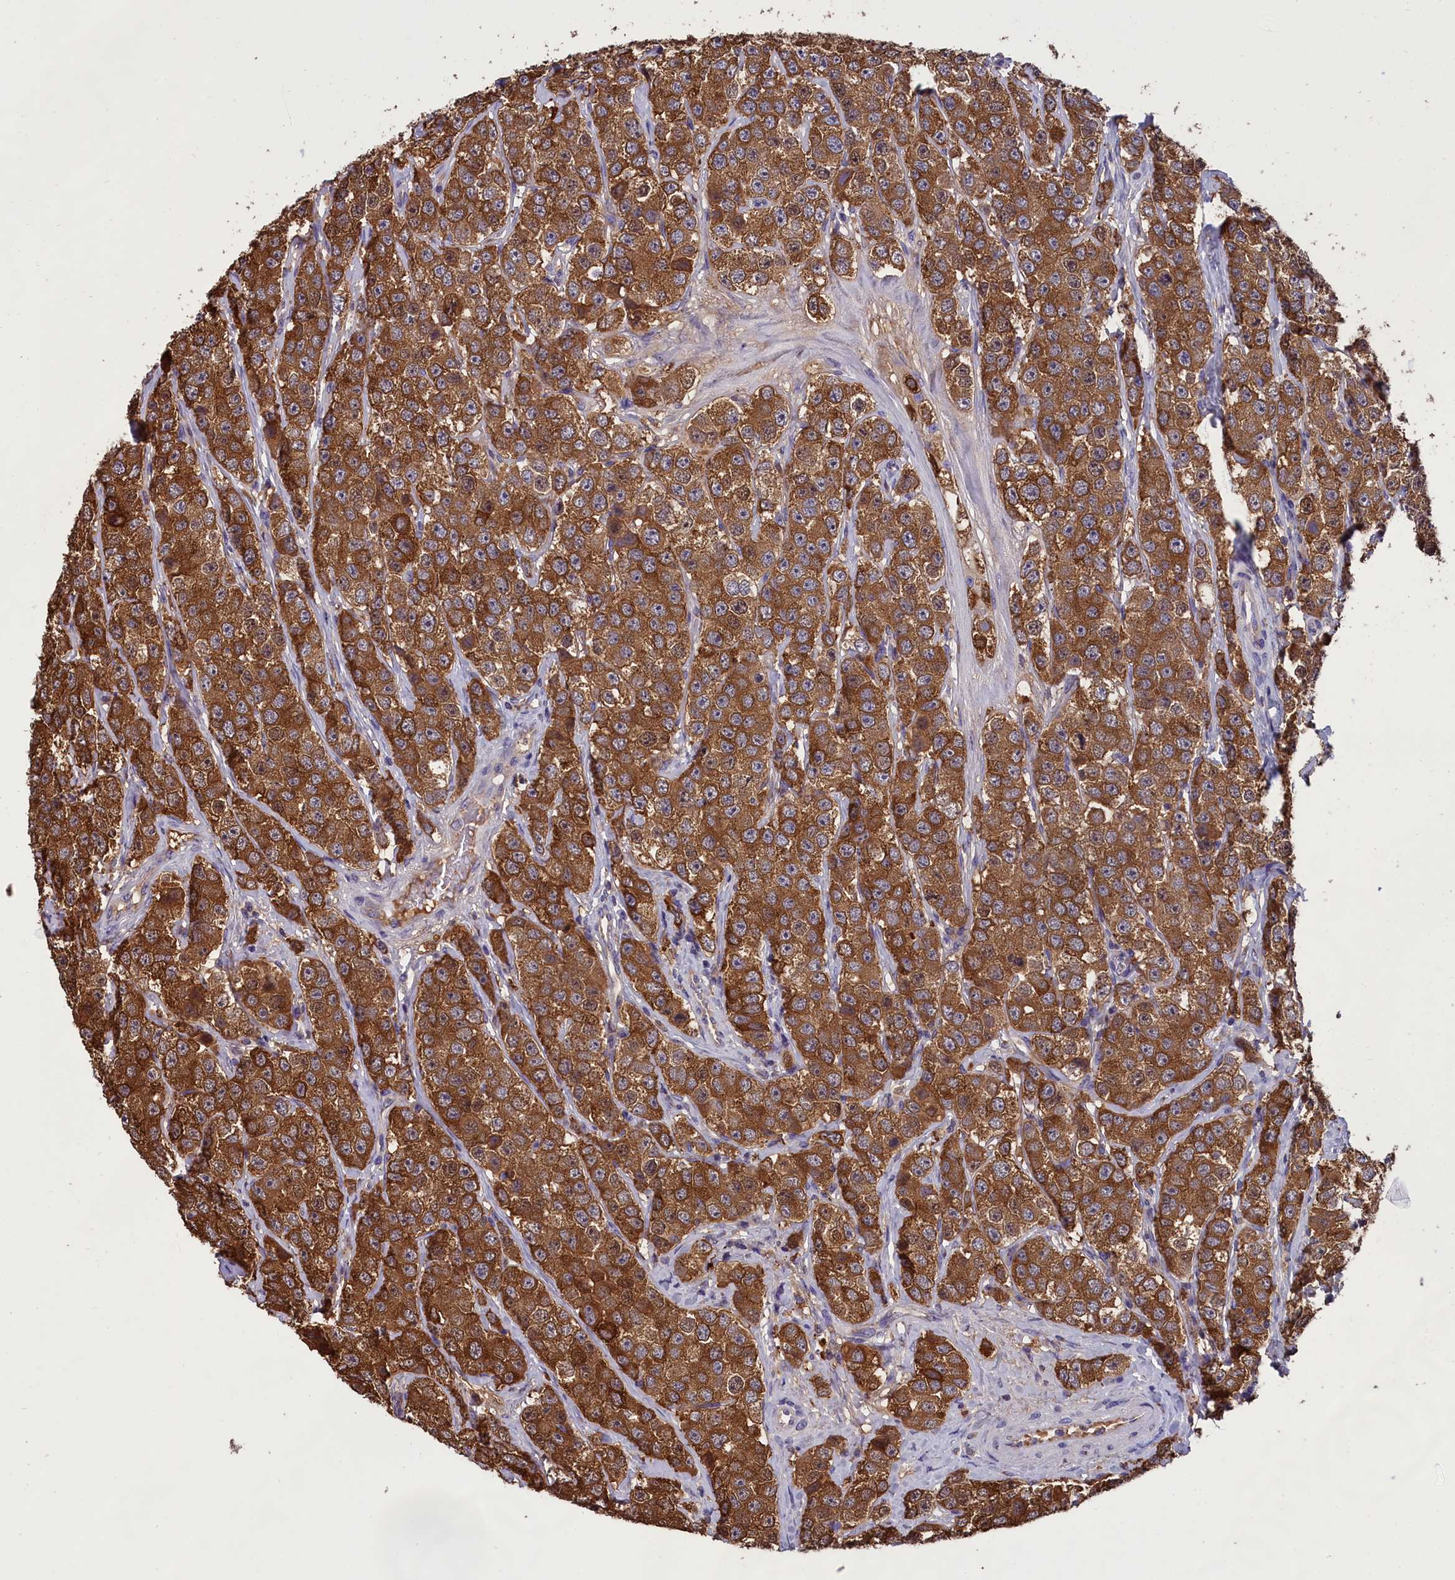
{"staining": {"intensity": "strong", "quantity": ">75%", "location": "cytoplasmic/membranous"}, "tissue": "testis cancer", "cell_type": "Tumor cells", "image_type": "cancer", "snomed": [{"axis": "morphology", "description": "Seminoma, NOS"}, {"axis": "topography", "description": "Testis"}], "caption": "Protein expression by immunohistochemistry (IHC) shows strong cytoplasmic/membranous expression in about >75% of tumor cells in testis cancer. (DAB (3,3'-diaminobenzidine) IHC with brightfield microscopy, high magnification).", "gene": "ABCC8", "patient": {"sex": "male", "age": 28}}